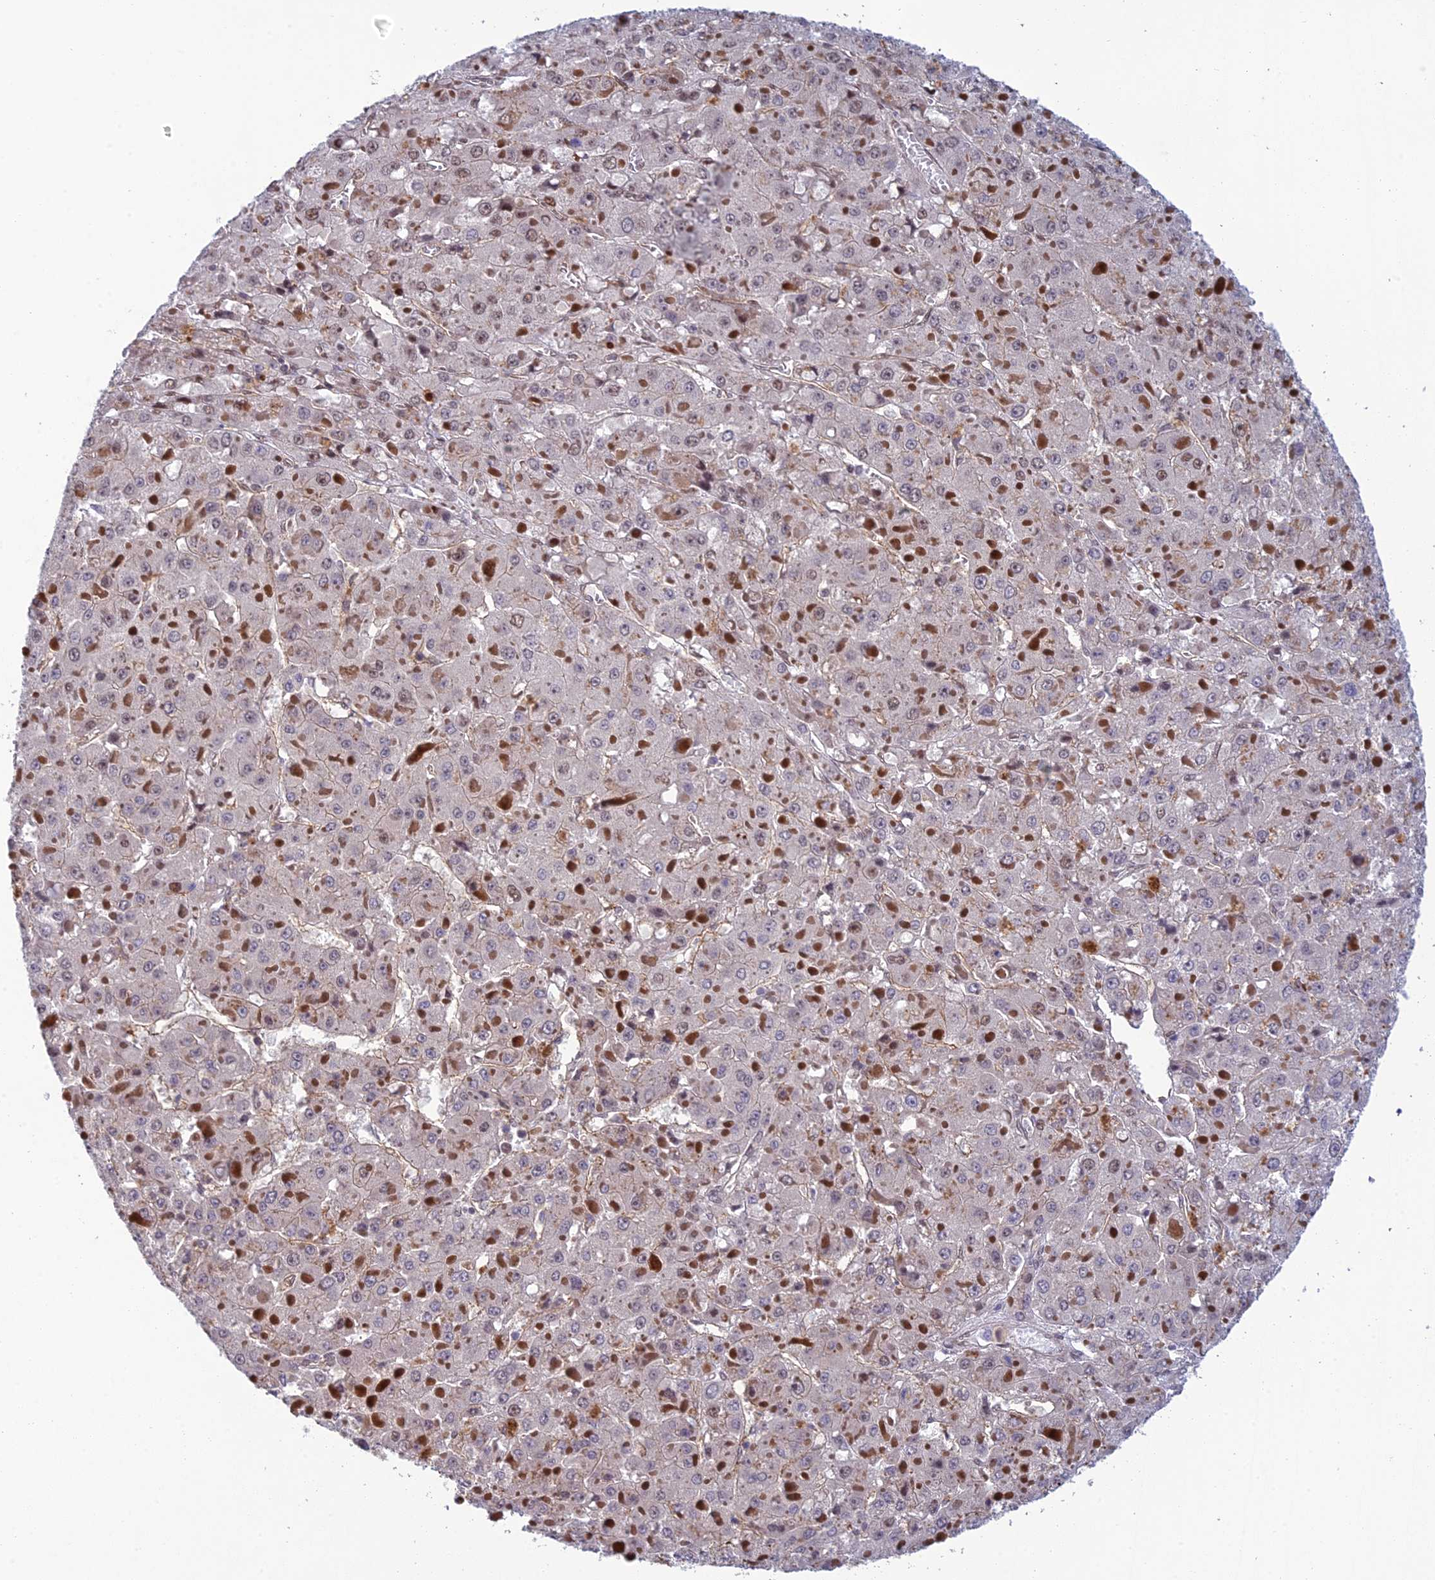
{"staining": {"intensity": "negative", "quantity": "none", "location": "none"}, "tissue": "liver cancer", "cell_type": "Tumor cells", "image_type": "cancer", "snomed": [{"axis": "morphology", "description": "Carcinoma, Hepatocellular, NOS"}, {"axis": "topography", "description": "Liver"}], "caption": "A high-resolution micrograph shows immunohistochemistry staining of liver cancer, which shows no significant positivity in tumor cells.", "gene": "RANBP3", "patient": {"sex": "female", "age": 73}}